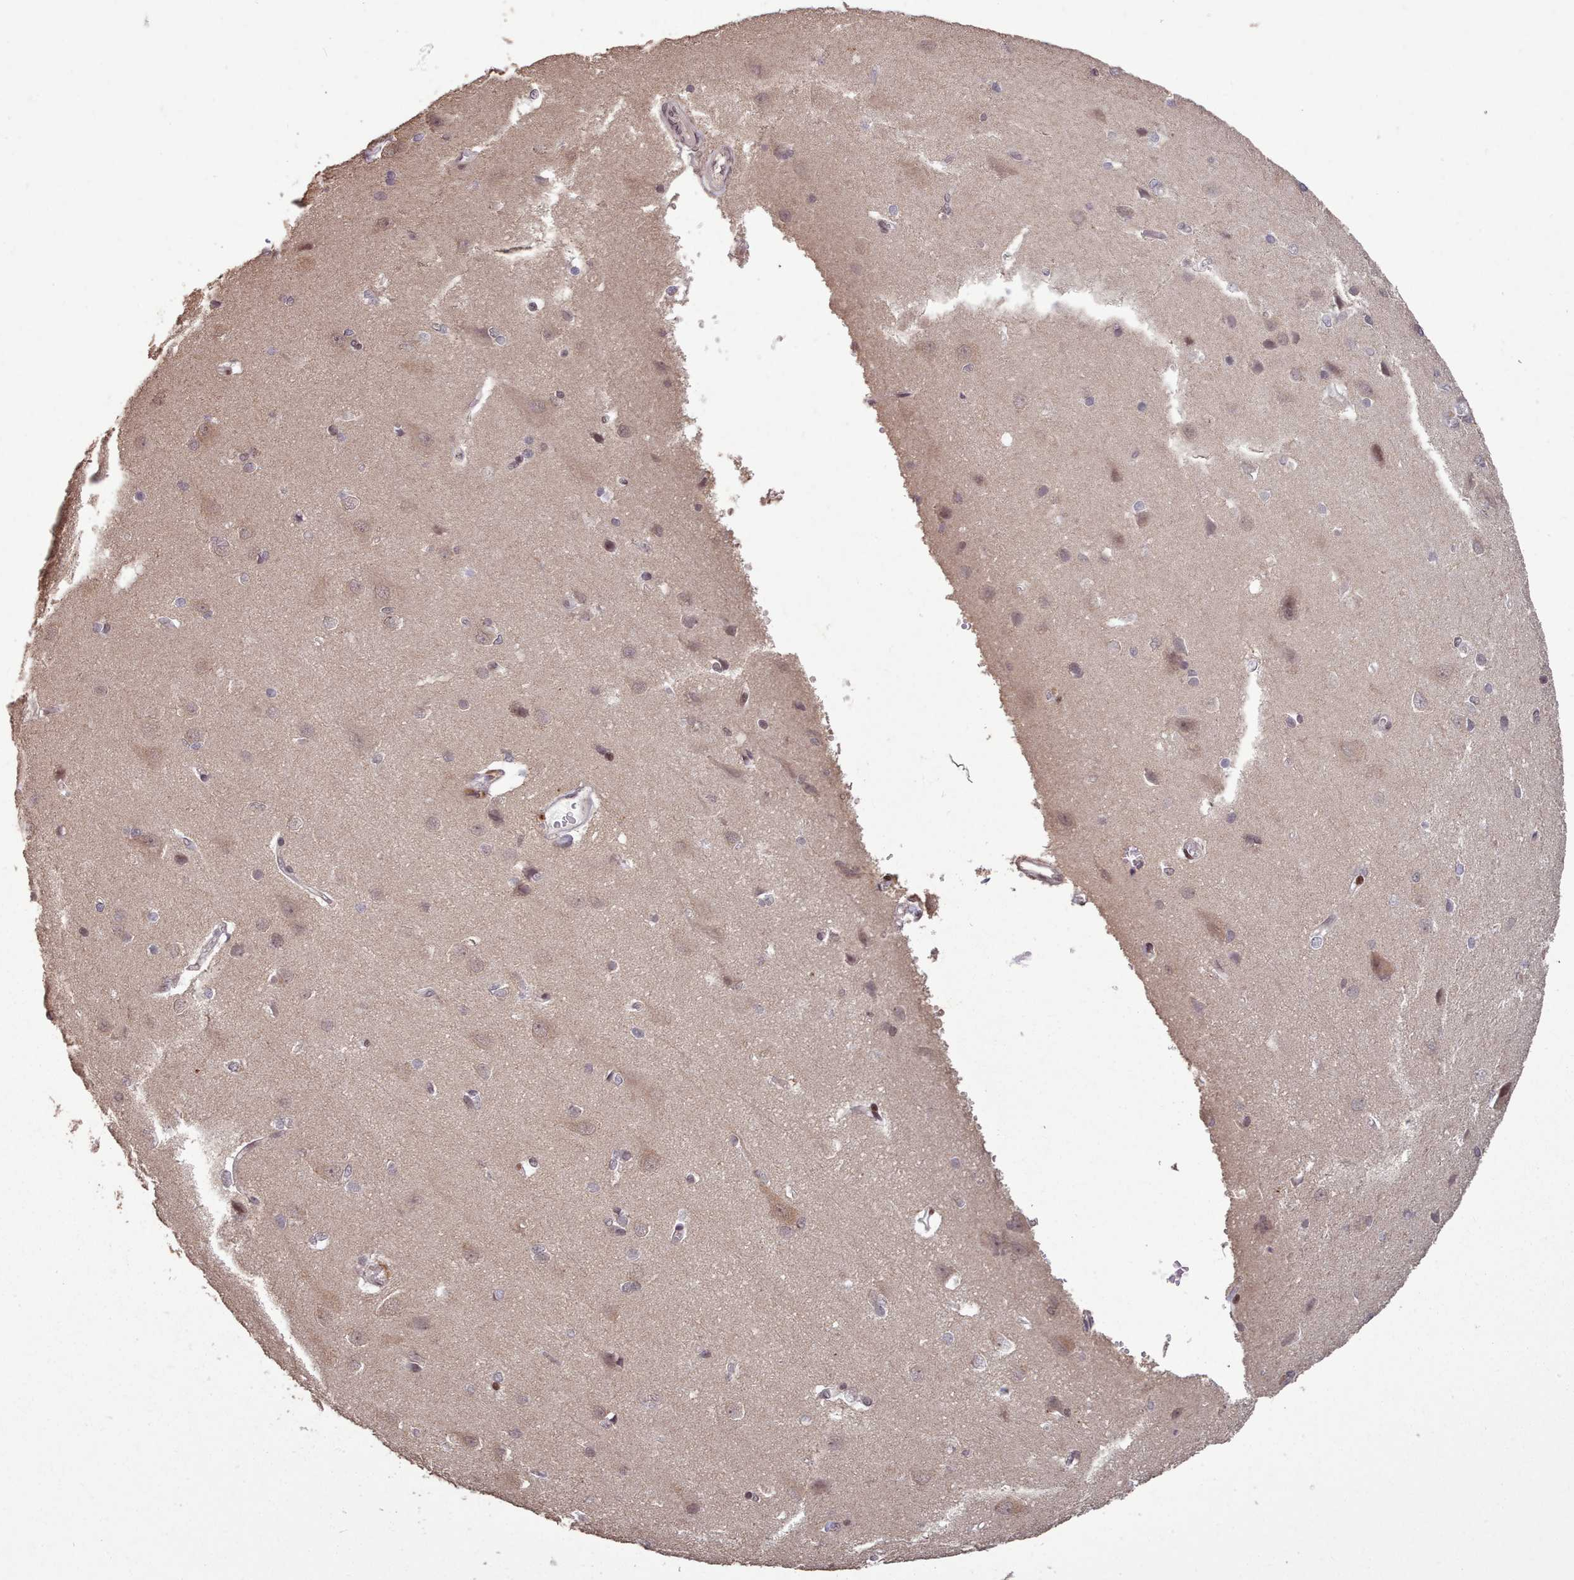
{"staining": {"intensity": "negative", "quantity": "none", "location": "none"}, "tissue": "cerebral cortex", "cell_type": "Endothelial cells", "image_type": "normal", "snomed": [{"axis": "morphology", "description": "Normal tissue, NOS"}, {"axis": "topography", "description": "Cerebral cortex"}], "caption": "Protein analysis of unremarkable cerebral cortex displays no significant expression in endothelial cells. (DAB (3,3'-diaminobenzidine) immunohistochemistry (IHC), high magnification).", "gene": "ENSA", "patient": {"sex": "male", "age": 37}}